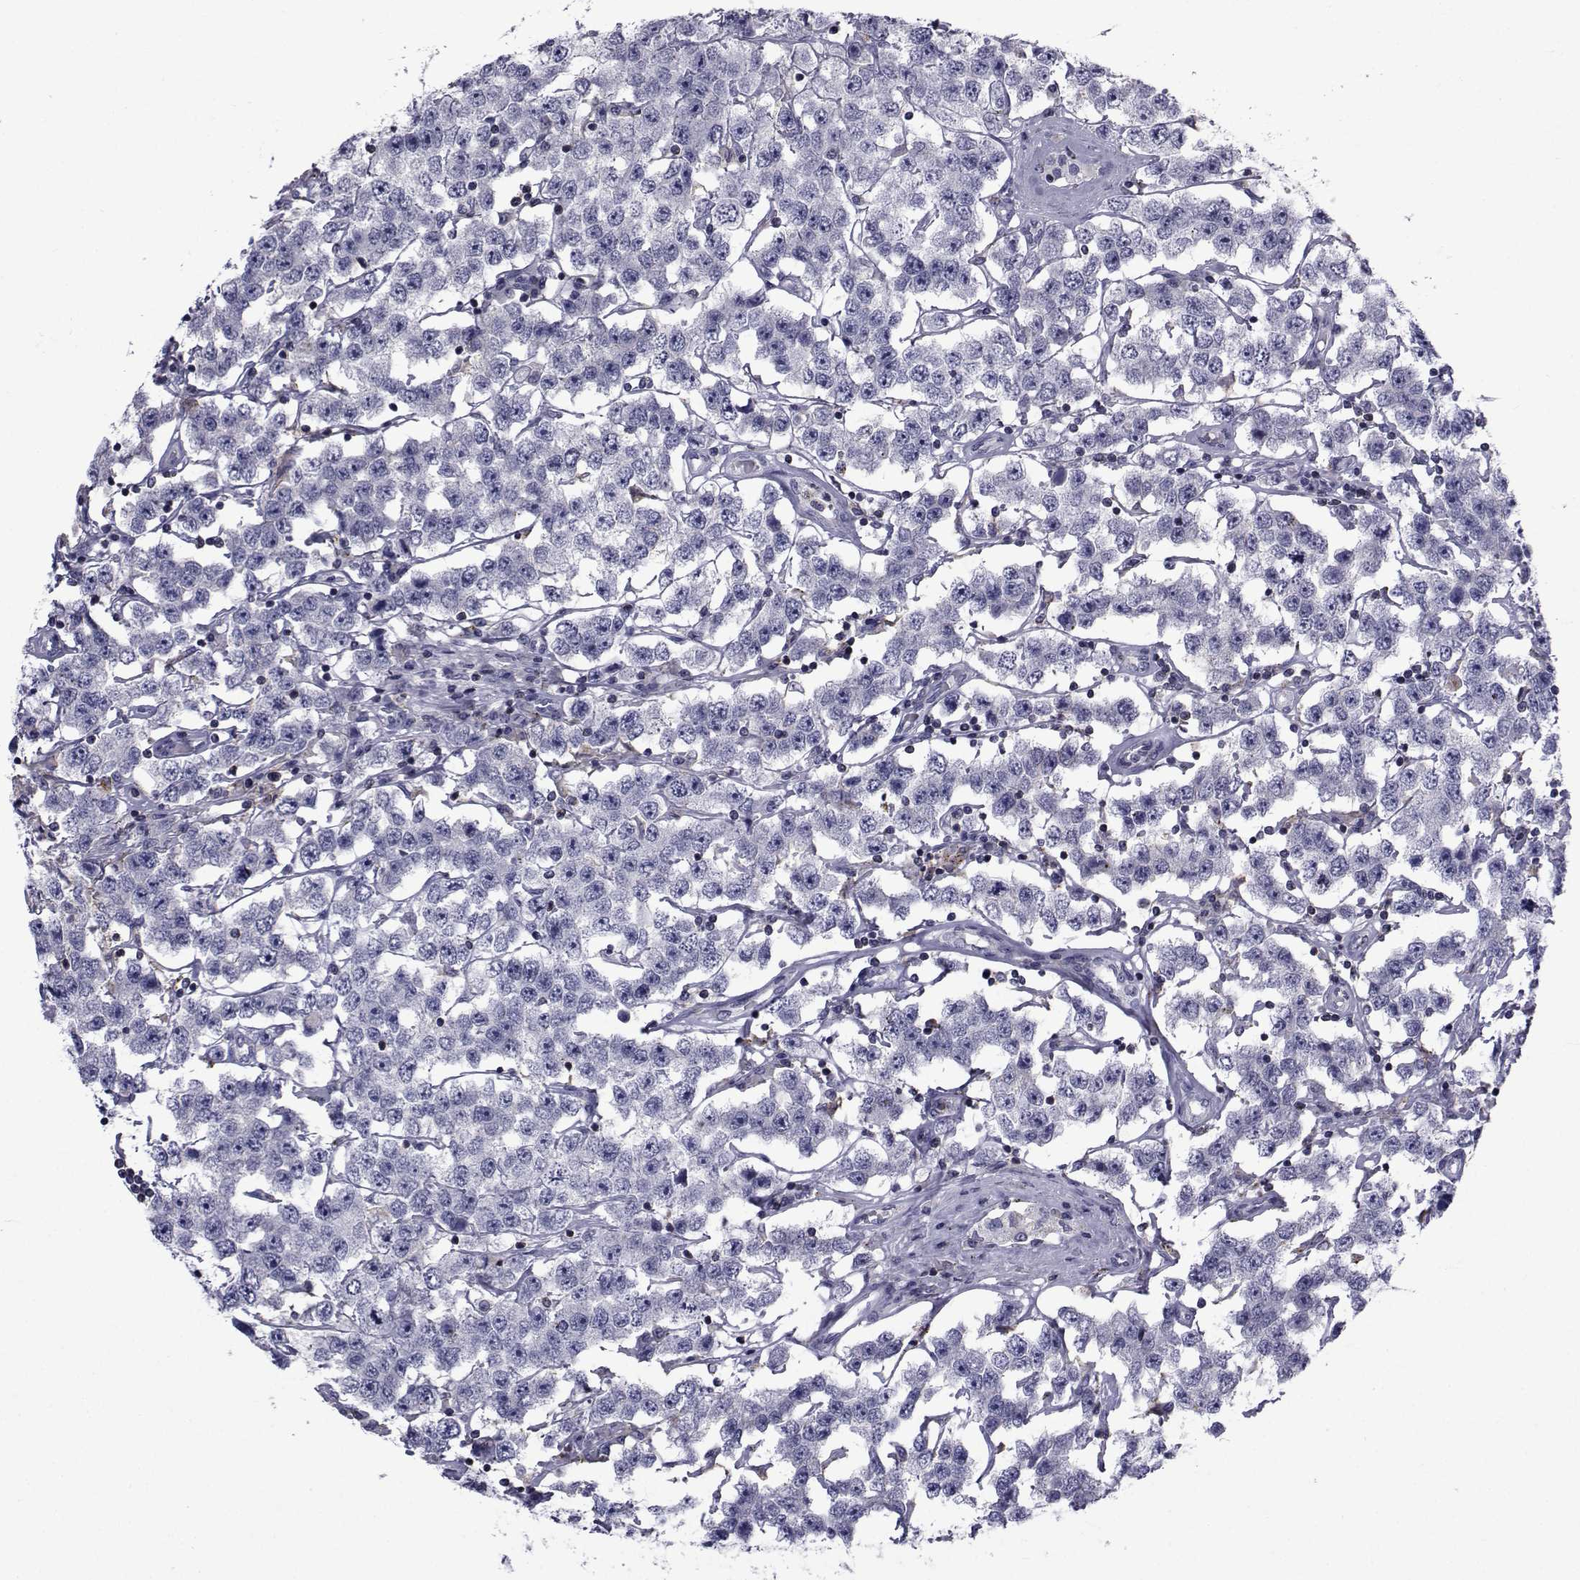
{"staining": {"intensity": "negative", "quantity": "none", "location": "none"}, "tissue": "testis cancer", "cell_type": "Tumor cells", "image_type": "cancer", "snomed": [{"axis": "morphology", "description": "Seminoma, NOS"}, {"axis": "topography", "description": "Testis"}], "caption": "DAB immunohistochemical staining of testis cancer (seminoma) reveals no significant staining in tumor cells.", "gene": "PDE6H", "patient": {"sex": "male", "age": 52}}